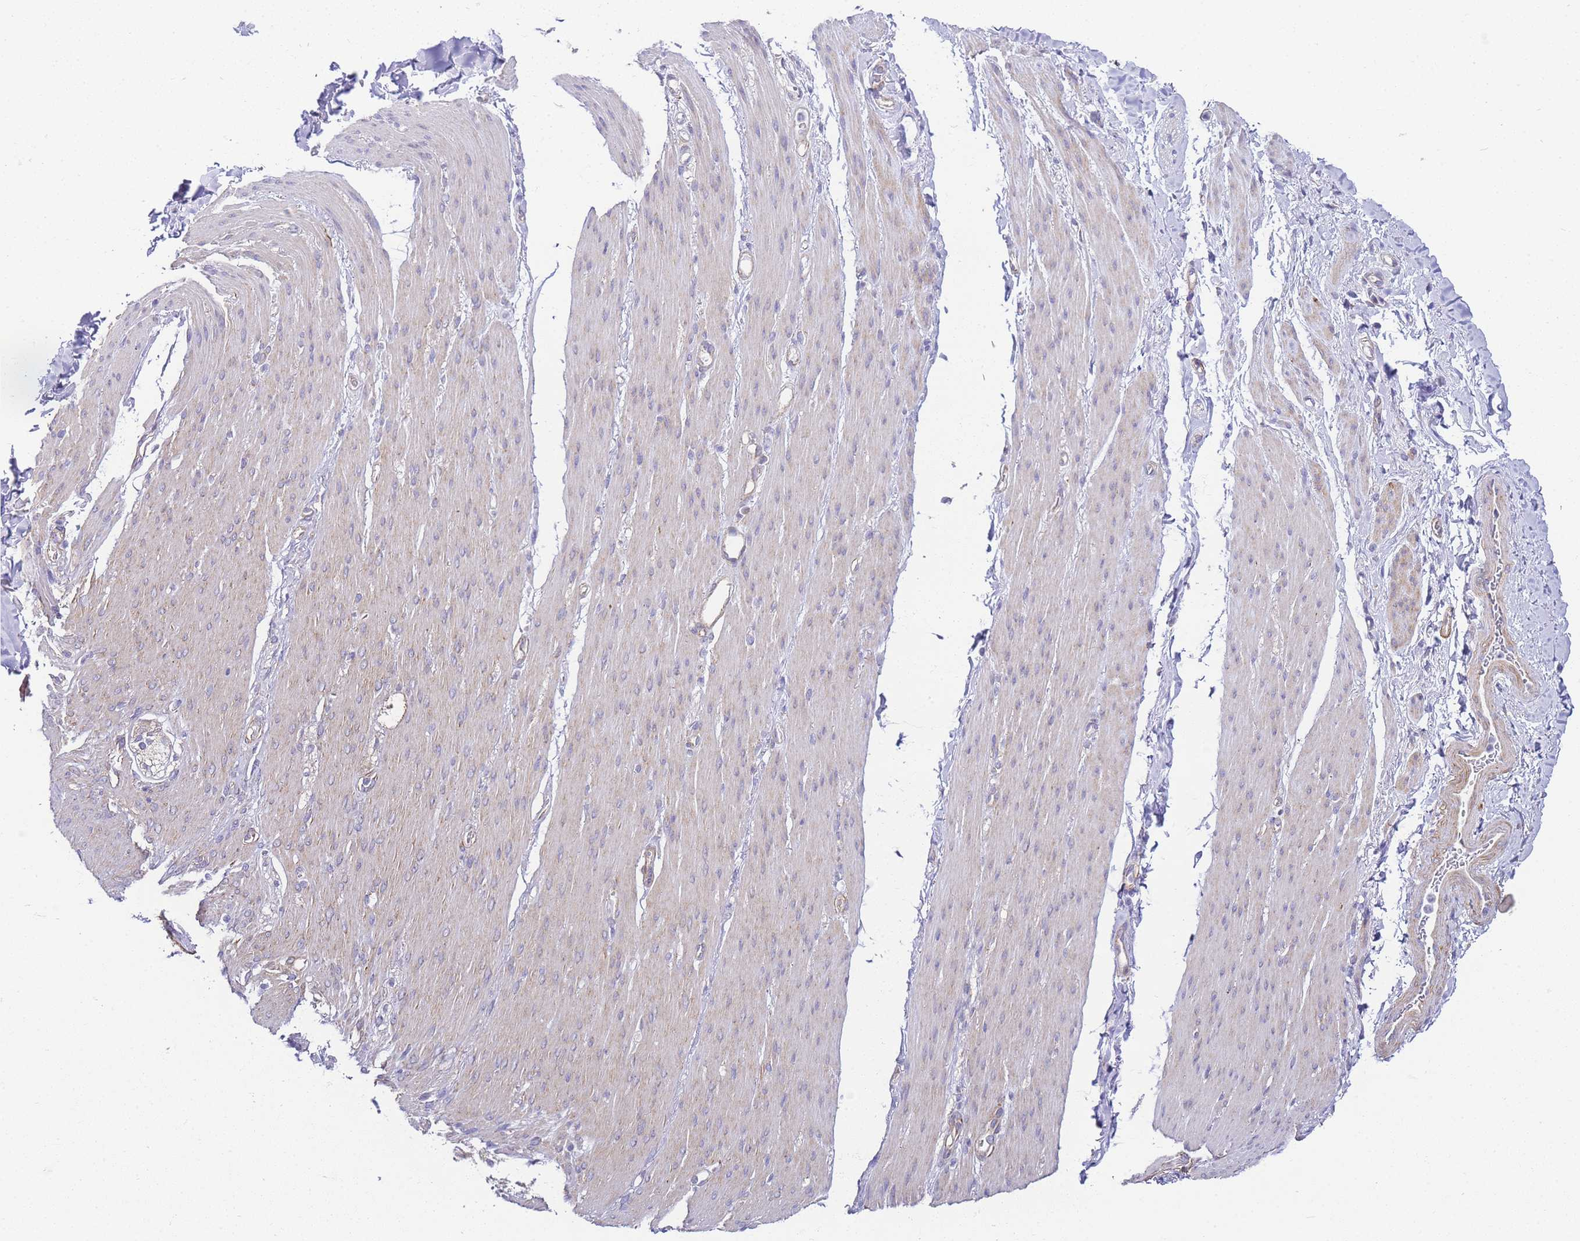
{"staining": {"intensity": "negative", "quantity": "none", "location": "none"}, "tissue": "adipose tissue", "cell_type": "Adipocytes", "image_type": "normal", "snomed": [{"axis": "morphology", "description": "Normal tissue, NOS"}, {"axis": "topography", "description": "Colon"}, {"axis": "topography", "description": "Peripheral nerve tissue"}], "caption": "This is an immunohistochemistry photomicrograph of normal adipose tissue. There is no positivity in adipocytes.", "gene": "PDCD7", "patient": {"sex": "female", "age": 61}}